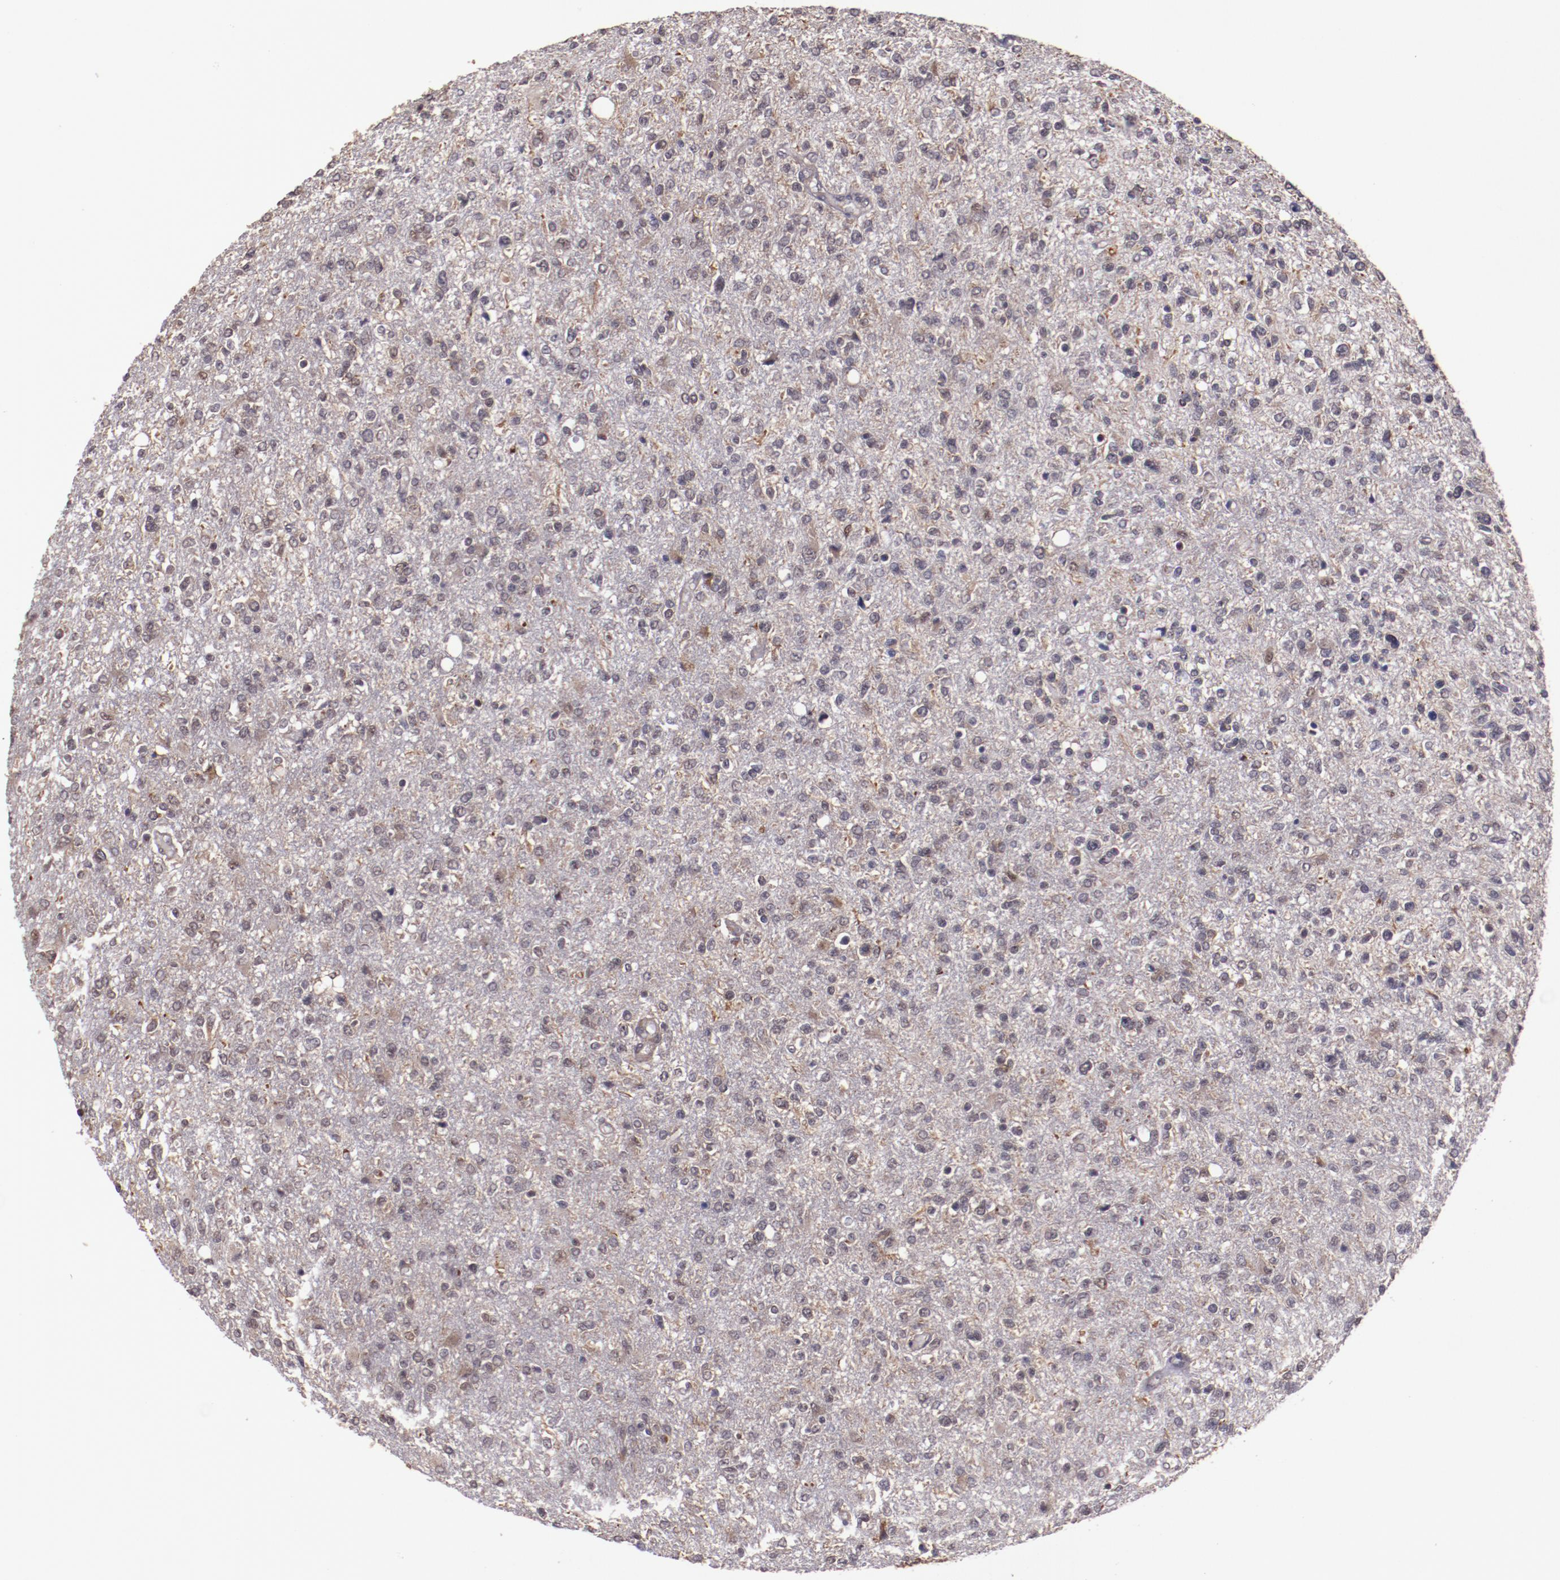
{"staining": {"intensity": "weak", "quantity": ">75%", "location": "cytoplasmic/membranous"}, "tissue": "glioma", "cell_type": "Tumor cells", "image_type": "cancer", "snomed": [{"axis": "morphology", "description": "Glioma, malignant, High grade"}, {"axis": "topography", "description": "Cerebral cortex"}], "caption": "DAB immunohistochemical staining of malignant glioma (high-grade) shows weak cytoplasmic/membranous protein expression in approximately >75% of tumor cells. (brown staining indicates protein expression, while blue staining denotes nuclei).", "gene": "FTSJ1", "patient": {"sex": "male", "age": 76}}